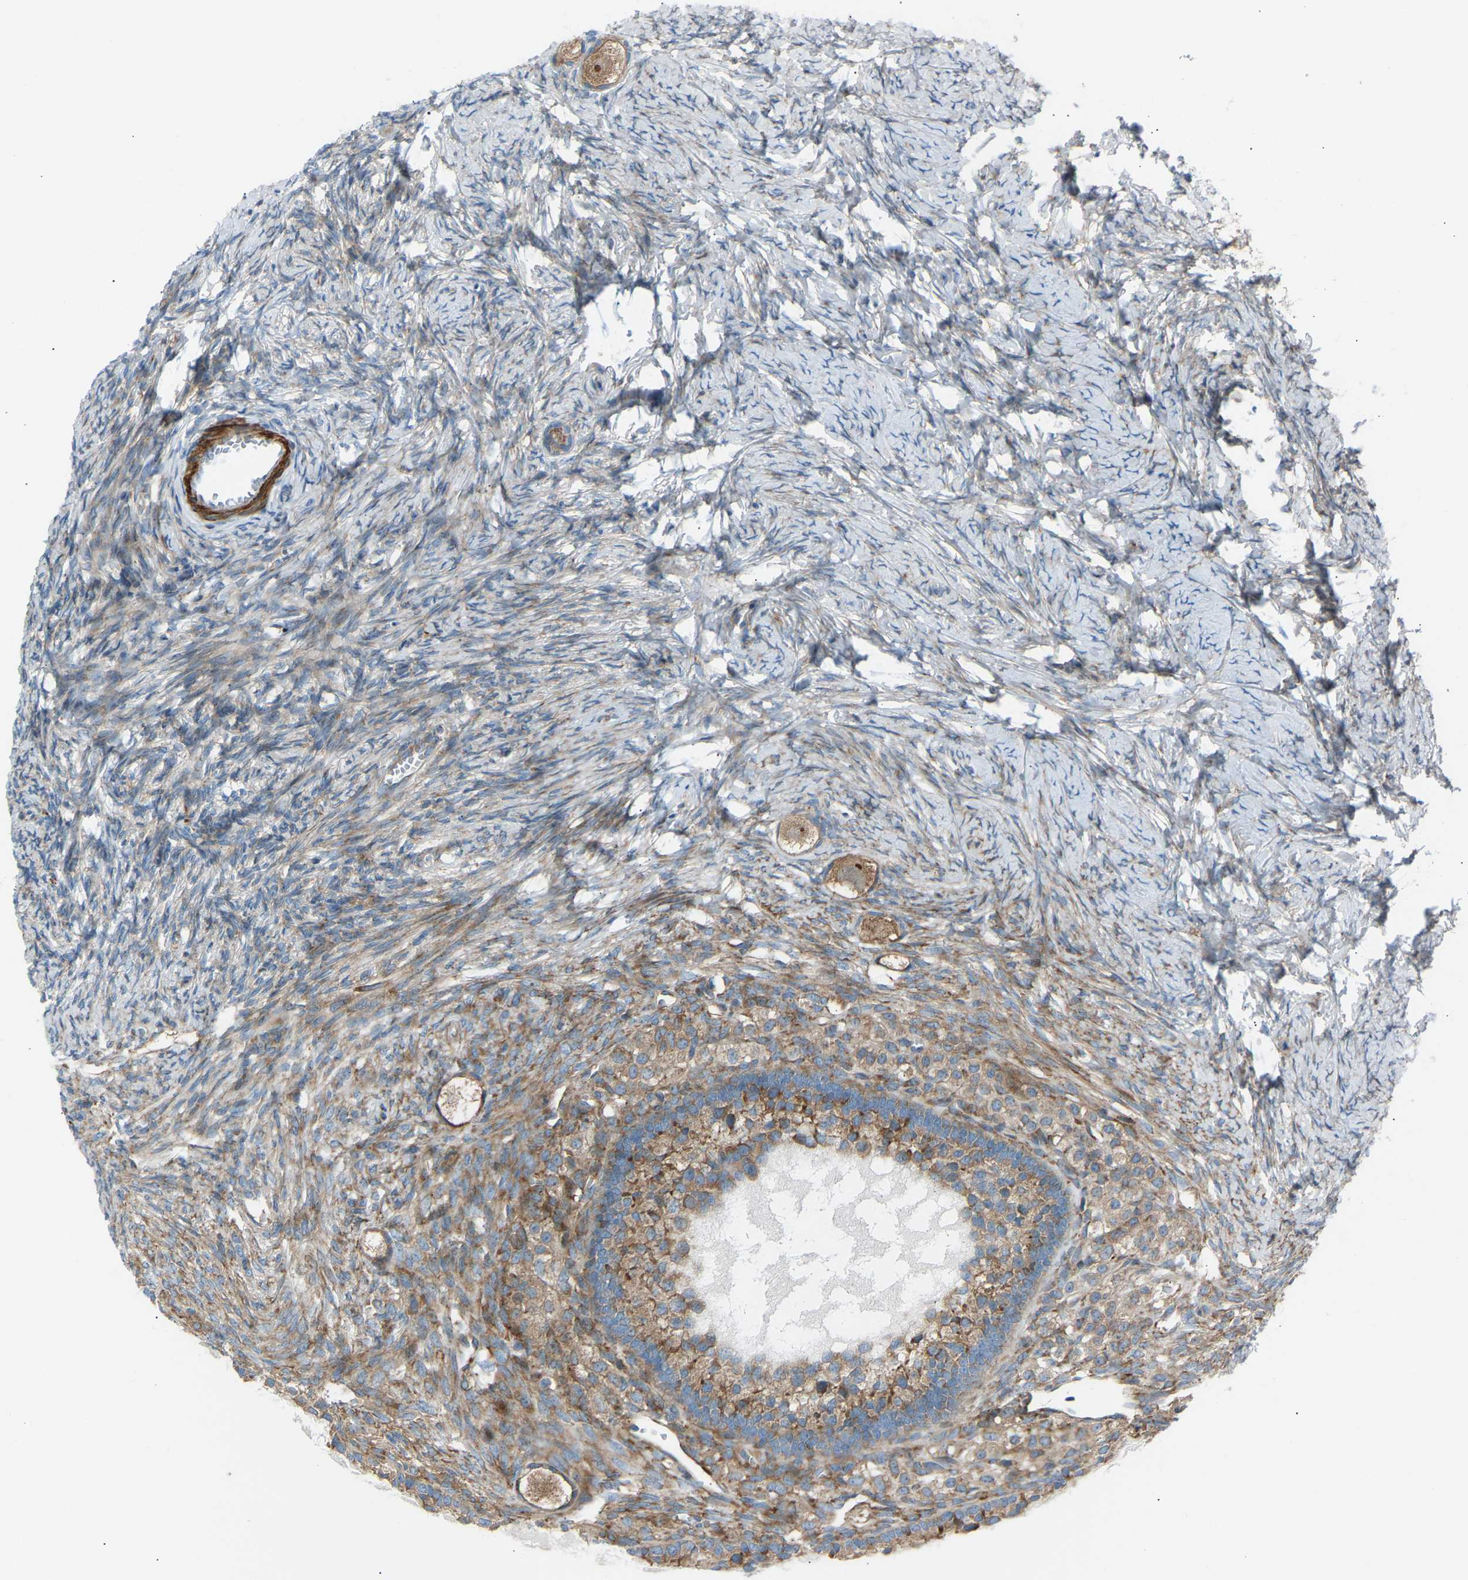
{"staining": {"intensity": "moderate", "quantity": ">75%", "location": "cytoplasmic/membranous"}, "tissue": "ovary", "cell_type": "Follicle cells", "image_type": "normal", "snomed": [{"axis": "morphology", "description": "Normal tissue, NOS"}, {"axis": "topography", "description": "Ovary"}], "caption": "Moderate cytoplasmic/membranous protein staining is appreciated in about >75% of follicle cells in ovary.", "gene": "VPS41", "patient": {"sex": "female", "age": 27}}